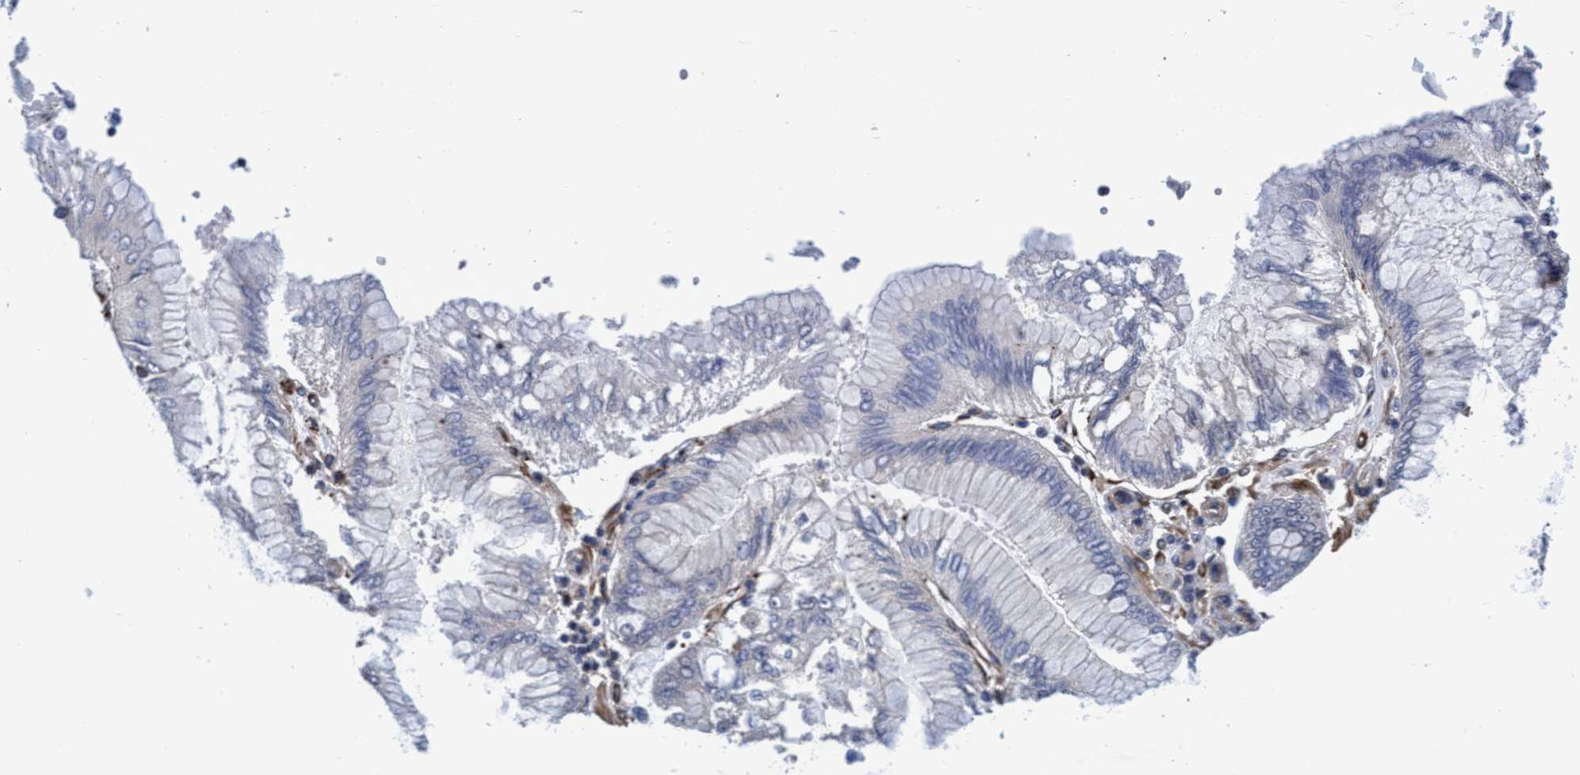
{"staining": {"intensity": "negative", "quantity": "none", "location": "none"}, "tissue": "stomach cancer", "cell_type": "Tumor cells", "image_type": "cancer", "snomed": [{"axis": "morphology", "description": "Adenocarcinoma, NOS"}, {"axis": "topography", "description": "Stomach"}], "caption": "Image shows no significant protein expression in tumor cells of stomach adenocarcinoma.", "gene": "CALCOCO2", "patient": {"sex": "male", "age": 76}}